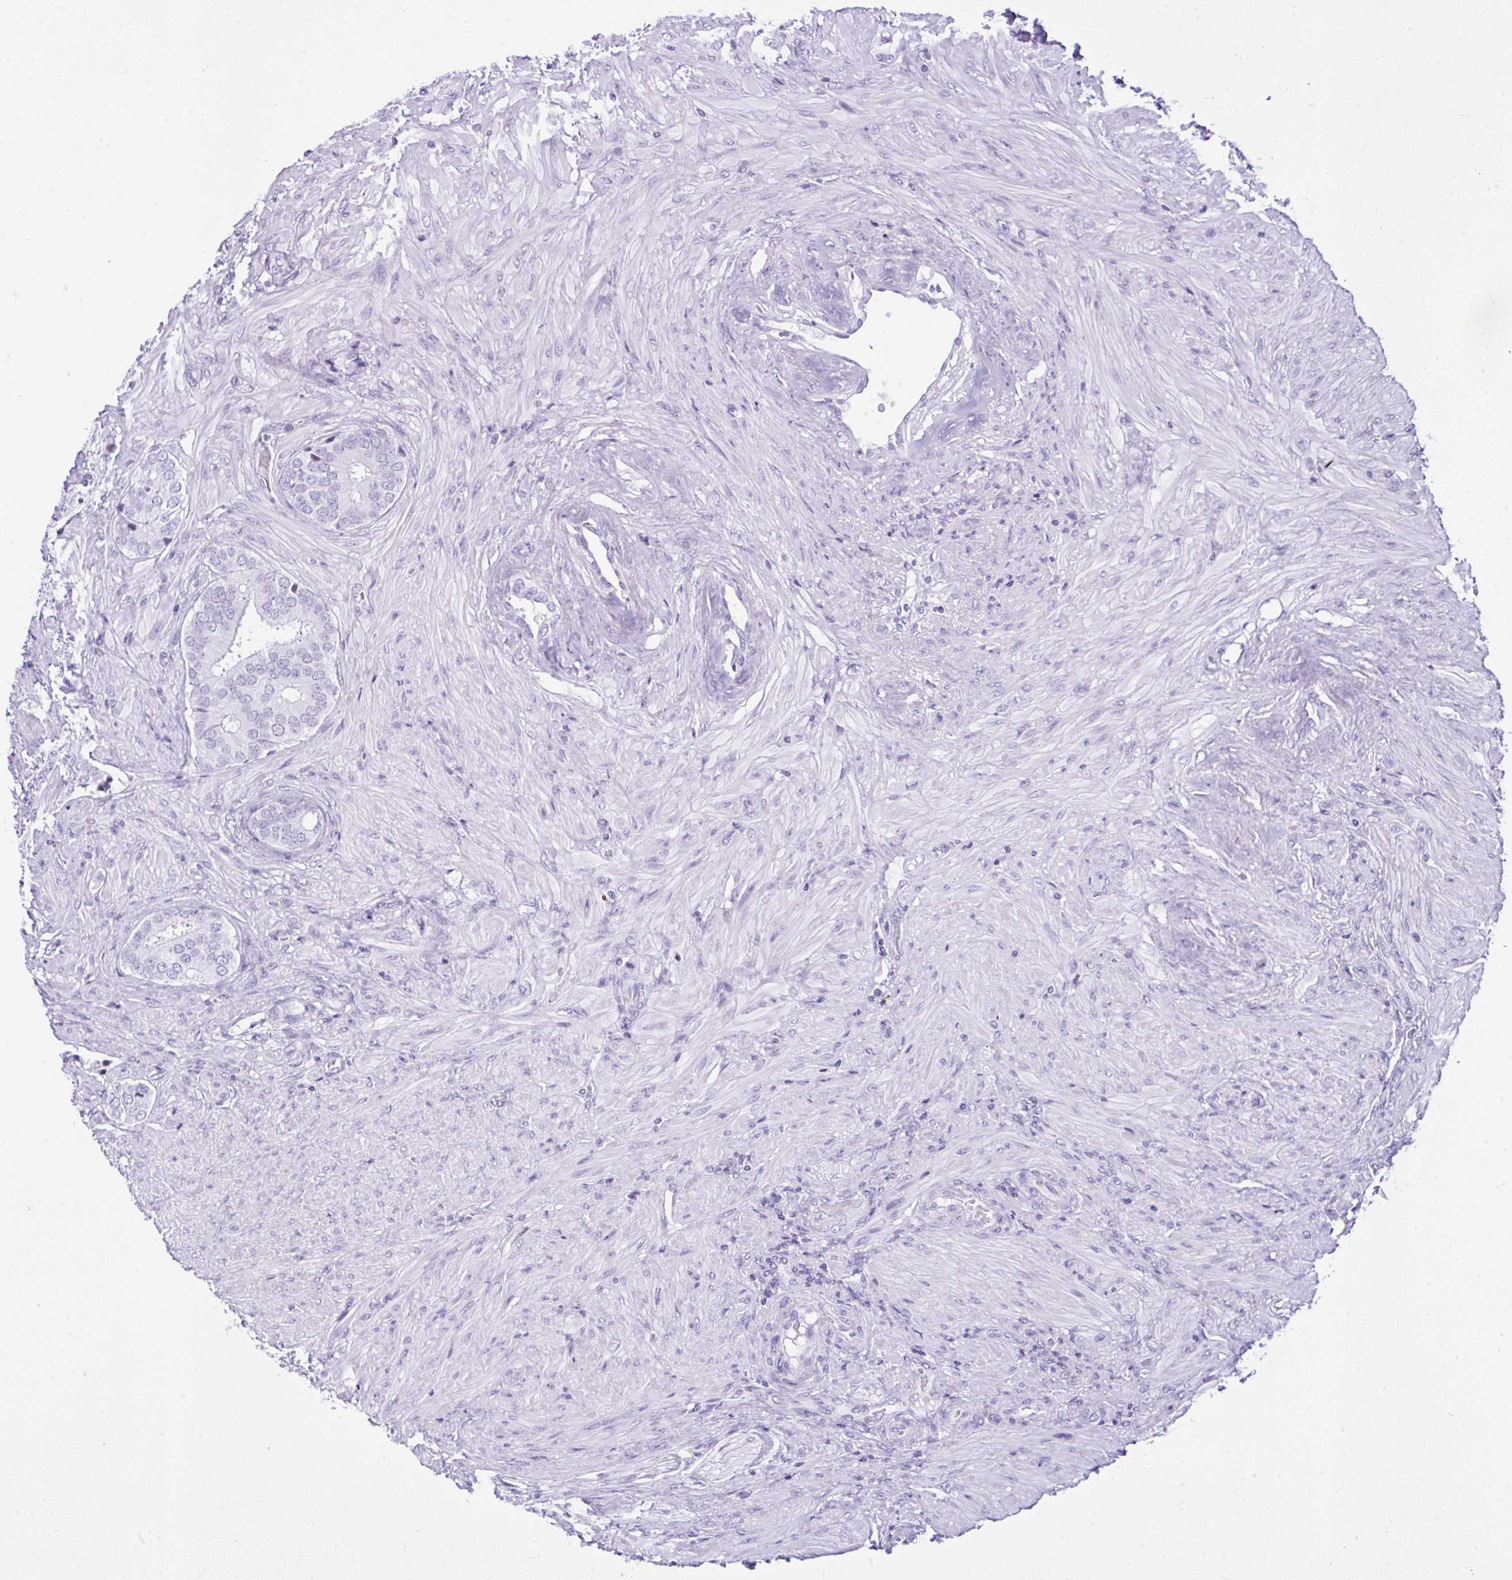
{"staining": {"intensity": "negative", "quantity": "none", "location": "none"}, "tissue": "prostate cancer", "cell_type": "Tumor cells", "image_type": "cancer", "snomed": [{"axis": "morphology", "description": "Adenocarcinoma, High grade"}, {"axis": "topography", "description": "Prostate"}], "caption": "This is an IHC histopathology image of human prostate adenocarcinoma (high-grade). There is no expression in tumor cells.", "gene": "KRT27", "patient": {"sex": "male", "age": 62}}